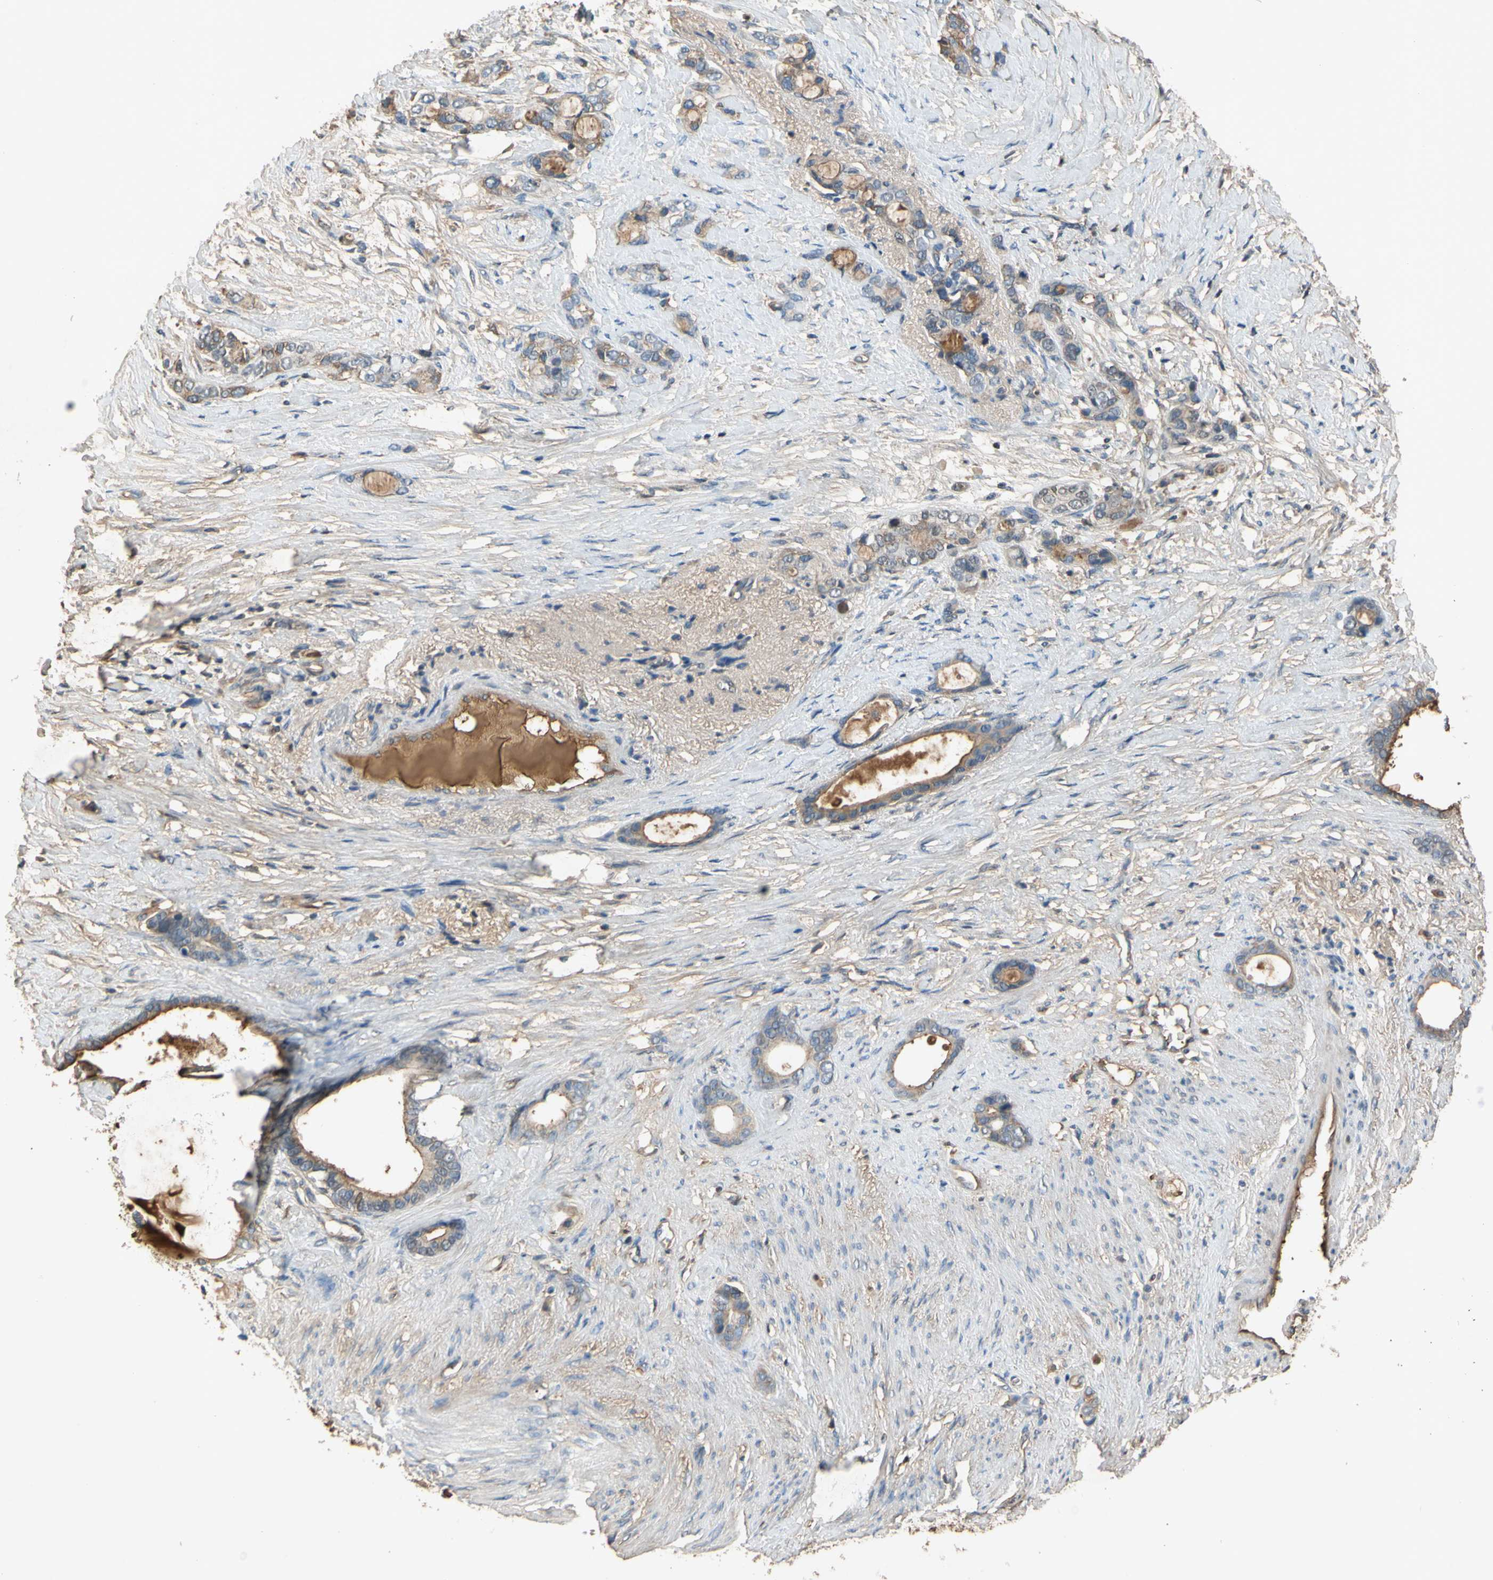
{"staining": {"intensity": "moderate", "quantity": "<25%", "location": "cytoplasmic/membranous"}, "tissue": "stomach cancer", "cell_type": "Tumor cells", "image_type": "cancer", "snomed": [{"axis": "morphology", "description": "Adenocarcinoma, NOS"}, {"axis": "topography", "description": "Stomach"}], "caption": "A low amount of moderate cytoplasmic/membranous expression is seen in approximately <25% of tumor cells in adenocarcinoma (stomach) tissue.", "gene": "TIMP2", "patient": {"sex": "female", "age": 75}}